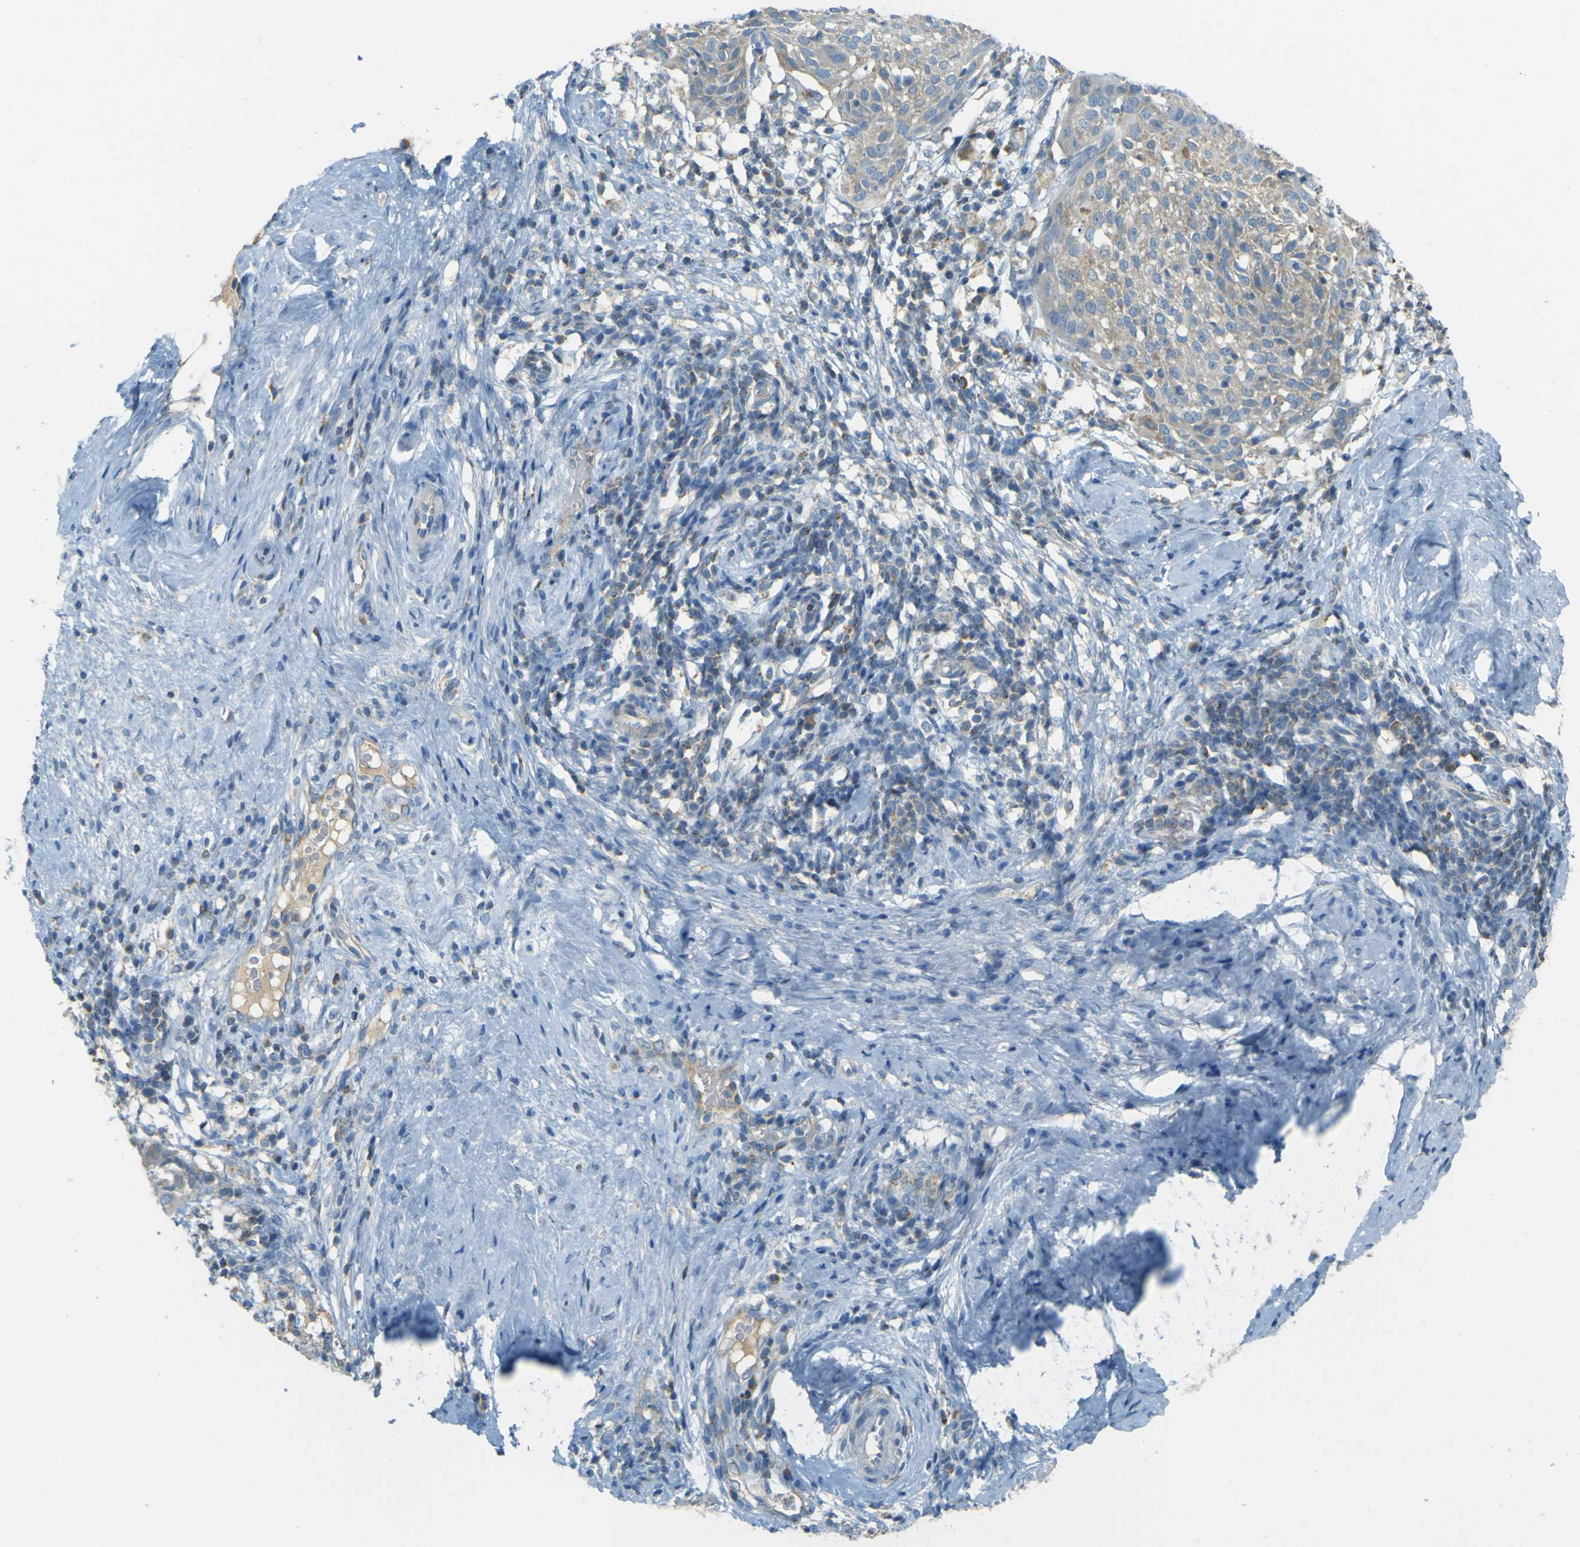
{"staining": {"intensity": "weak", "quantity": "<25%", "location": "cytoplasmic/membranous"}, "tissue": "cervical cancer", "cell_type": "Tumor cells", "image_type": "cancer", "snomed": [{"axis": "morphology", "description": "Squamous cell carcinoma, NOS"}, {"axis": "topography", "description": "Cervix"}], "caption": "Micrograph shows no protein expression in tumor cells of squamous cell carcinoma (cervical) tissue. The staining was performed using DAB (3,3'-diaminobenzidine) to visualize the protein expression in brown, while the nuclei were stained in blue with hematoxylin (Magnification: 20x).", "gene": "FKTN", "patient": {"sex": "female", "age": 51}}